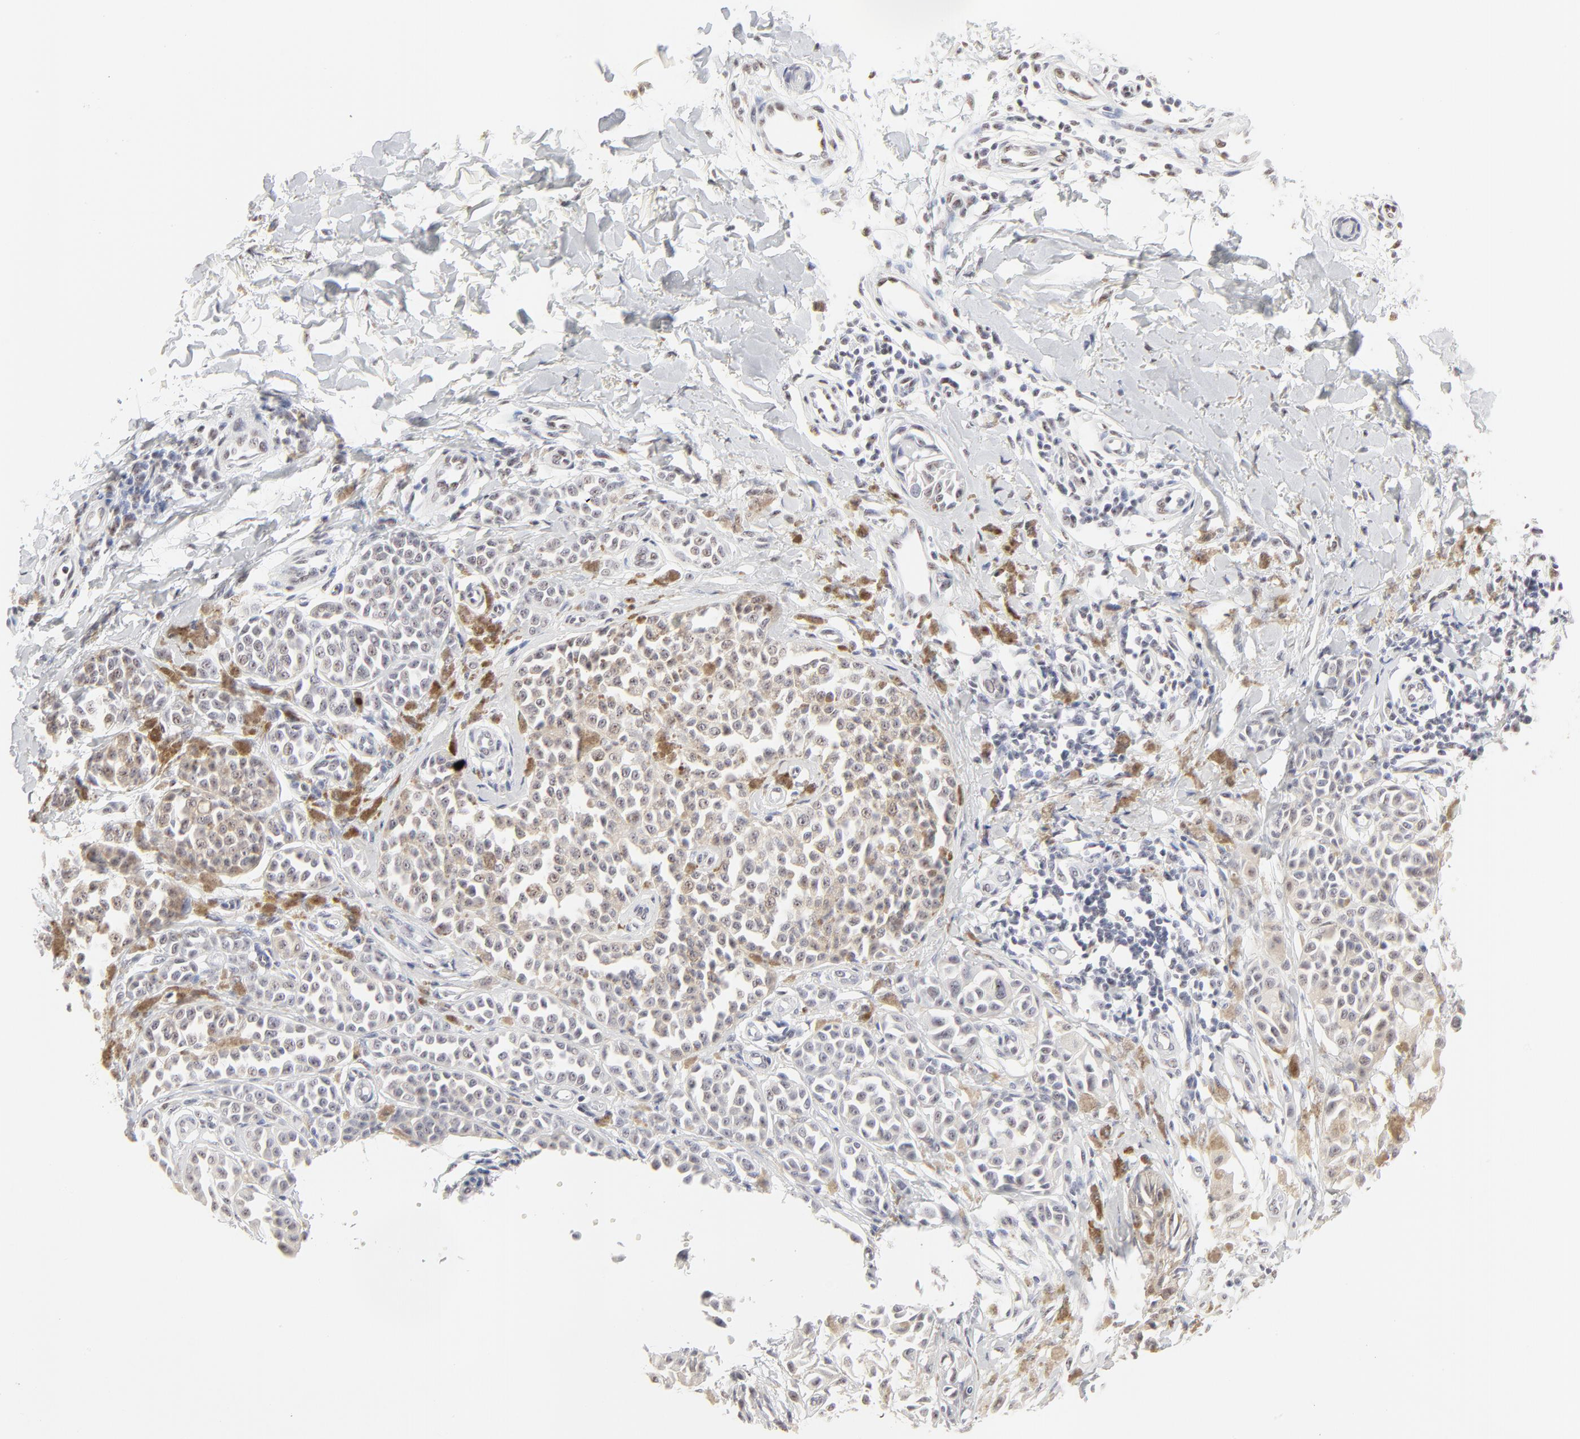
{"staining": {"intensity": "negative", "quantity": "none", "location": "none"}, "tissue": "melanoma", "cell_type": "Tumor cells", "image_type": "cancer", "snomed": [{"axis": "morphology", "description": "Malignant melanoma, NOS"}, {"axis": "topography", "description": "Skin"}], "caption": "Immunohistochemistry of malignant melanoma demonstrates no positivity in tumor cells. (DAB IHC visualized using brightfield microscopy, high magnification).", "gene": "NFIL3", "patient": {"sex": "female", "age": 38}}